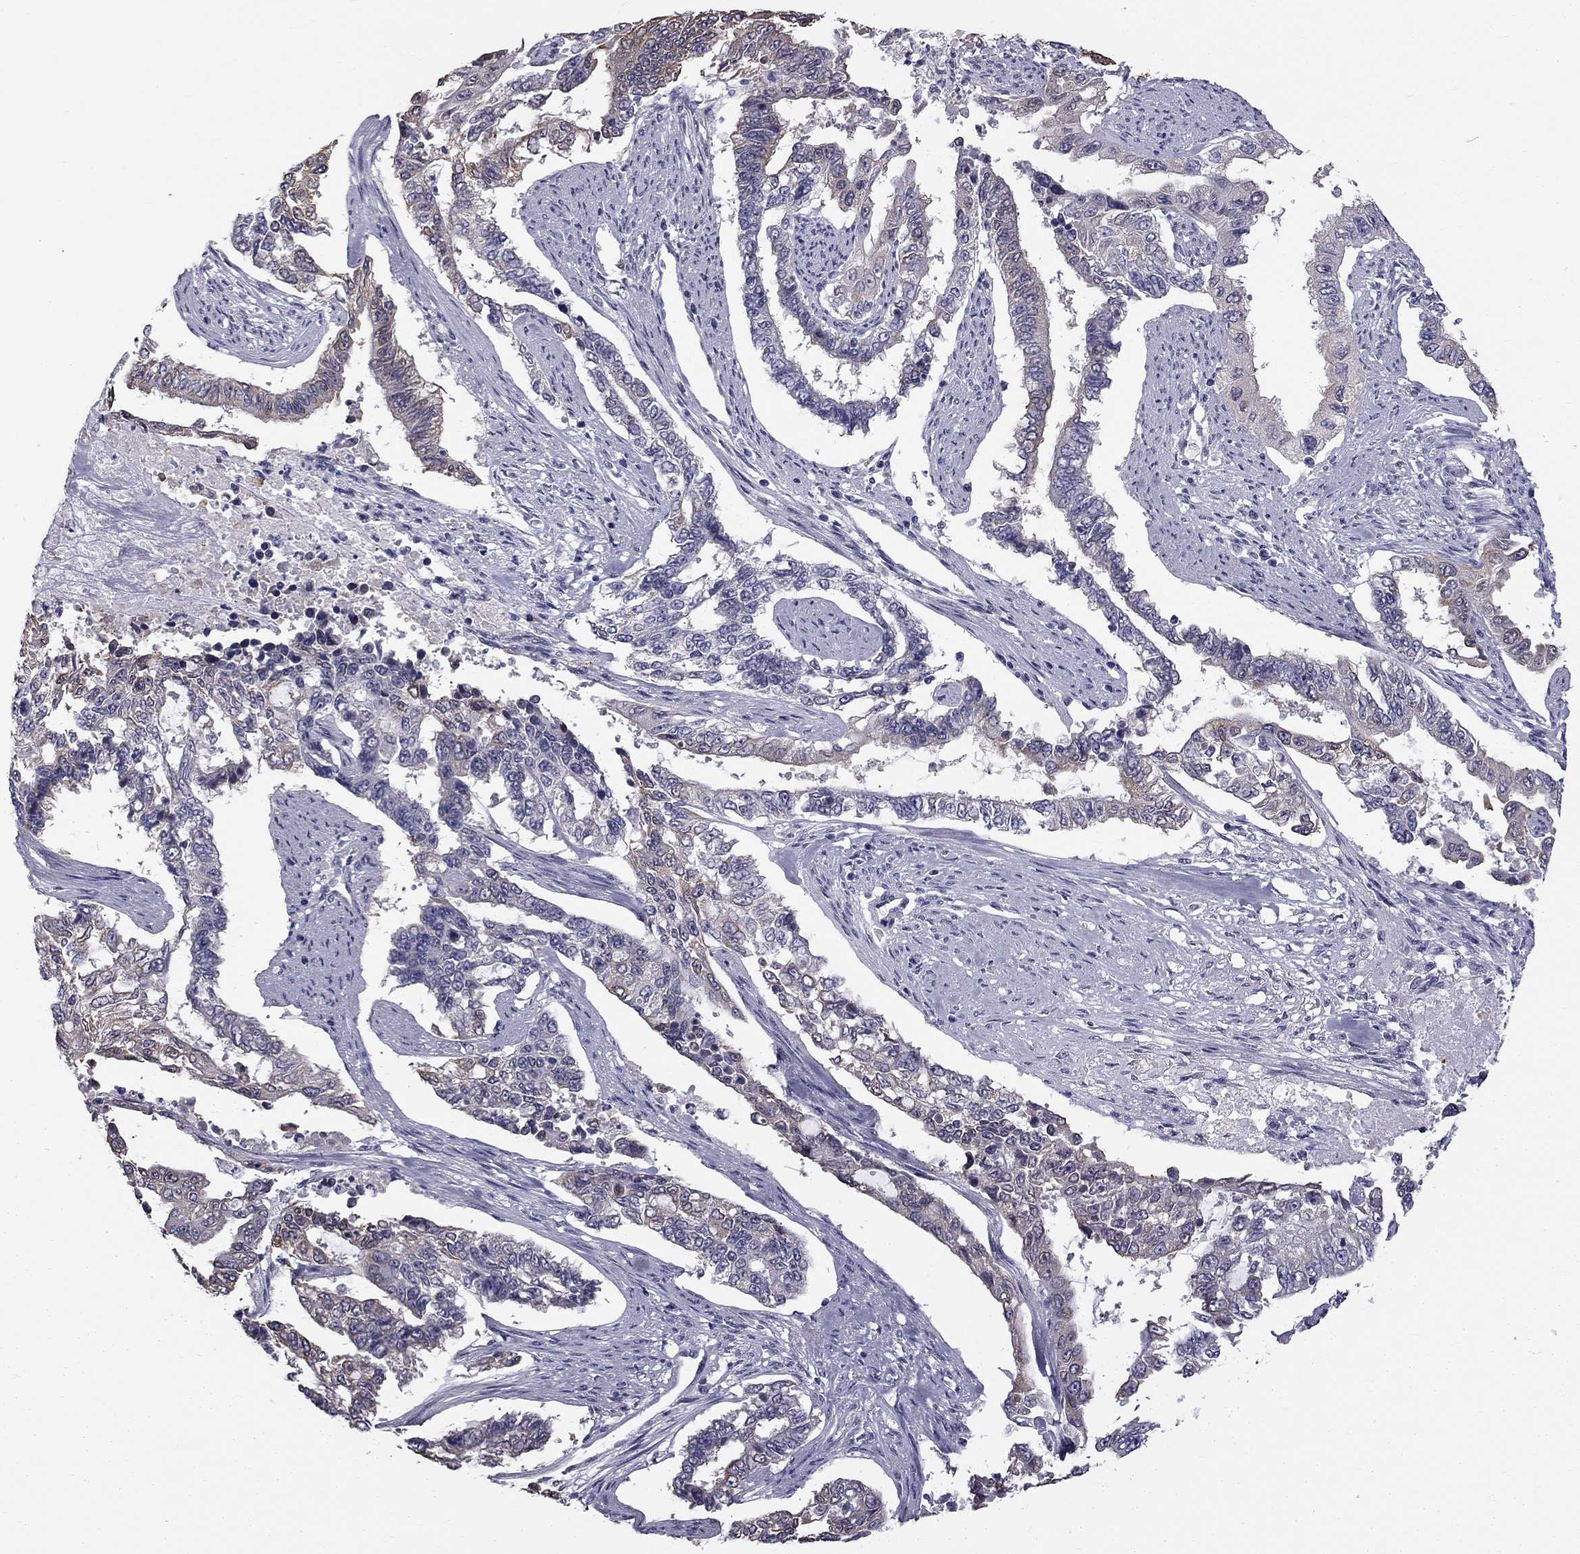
{"staining": {"intensity": "weak", "quantity": "25%-75%", "location": "cytoplasmic/membranous"}, "tissue": "endometrial cancer", "cell_type": "Tumor cells", "image_type": "cancer", "snomed": [{"axis": "morphology", "description": "Adenocarcinoma, NOS"}, {"axis": "topography", "description": "Uterus"}], "caption": "Endometrial adenocarcinoma stained for a protein reveals weak cytoplasmic/membranous positivity in tumor cells. (IHC, brightfield microscopy, high magnification).", "gene": "CCDC40", "patient": {"sex": "female", "age": 59}}